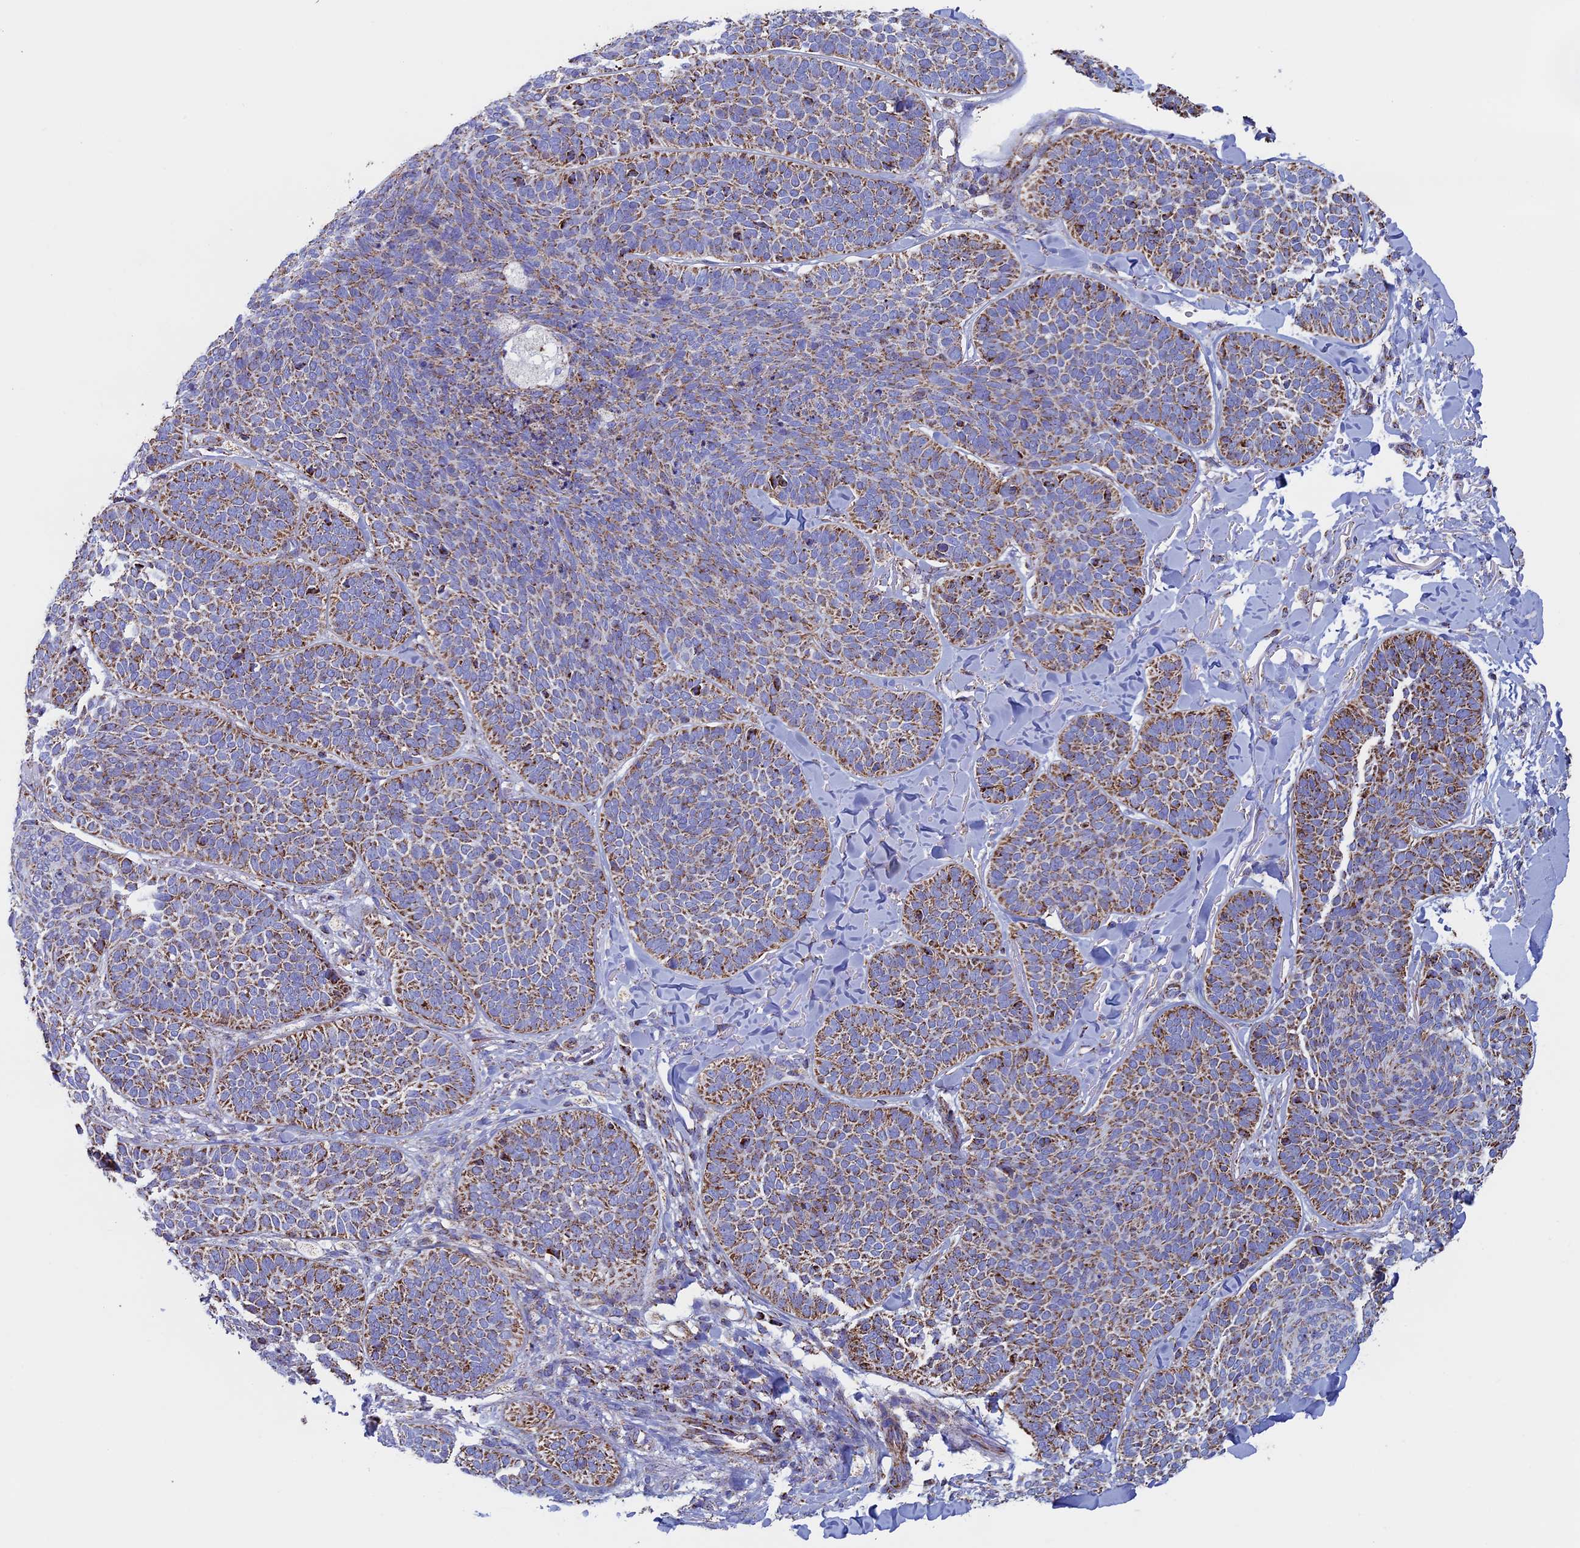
{"staining": {"intensity": "moderate", "quantity": ">75%", "location": "cytoplasmic/membranous"}, "tissue": "skin cancer", "cell_type": "Tumor cells", "image_type": "cancer", "snomed": [{"axis": "morphology", "description": "Basal cell carcinoma"}, {"axis": "topography", "description": "Skin"}], "caption": "Skin basal cell carcinoma stained for a protein (brown) reveals moderate cytoplasmic/membranous positive staining in about >75% of tumor cells.", "gene": "UQCRFS1", "patient": {"sex": "male", "age": 85}}